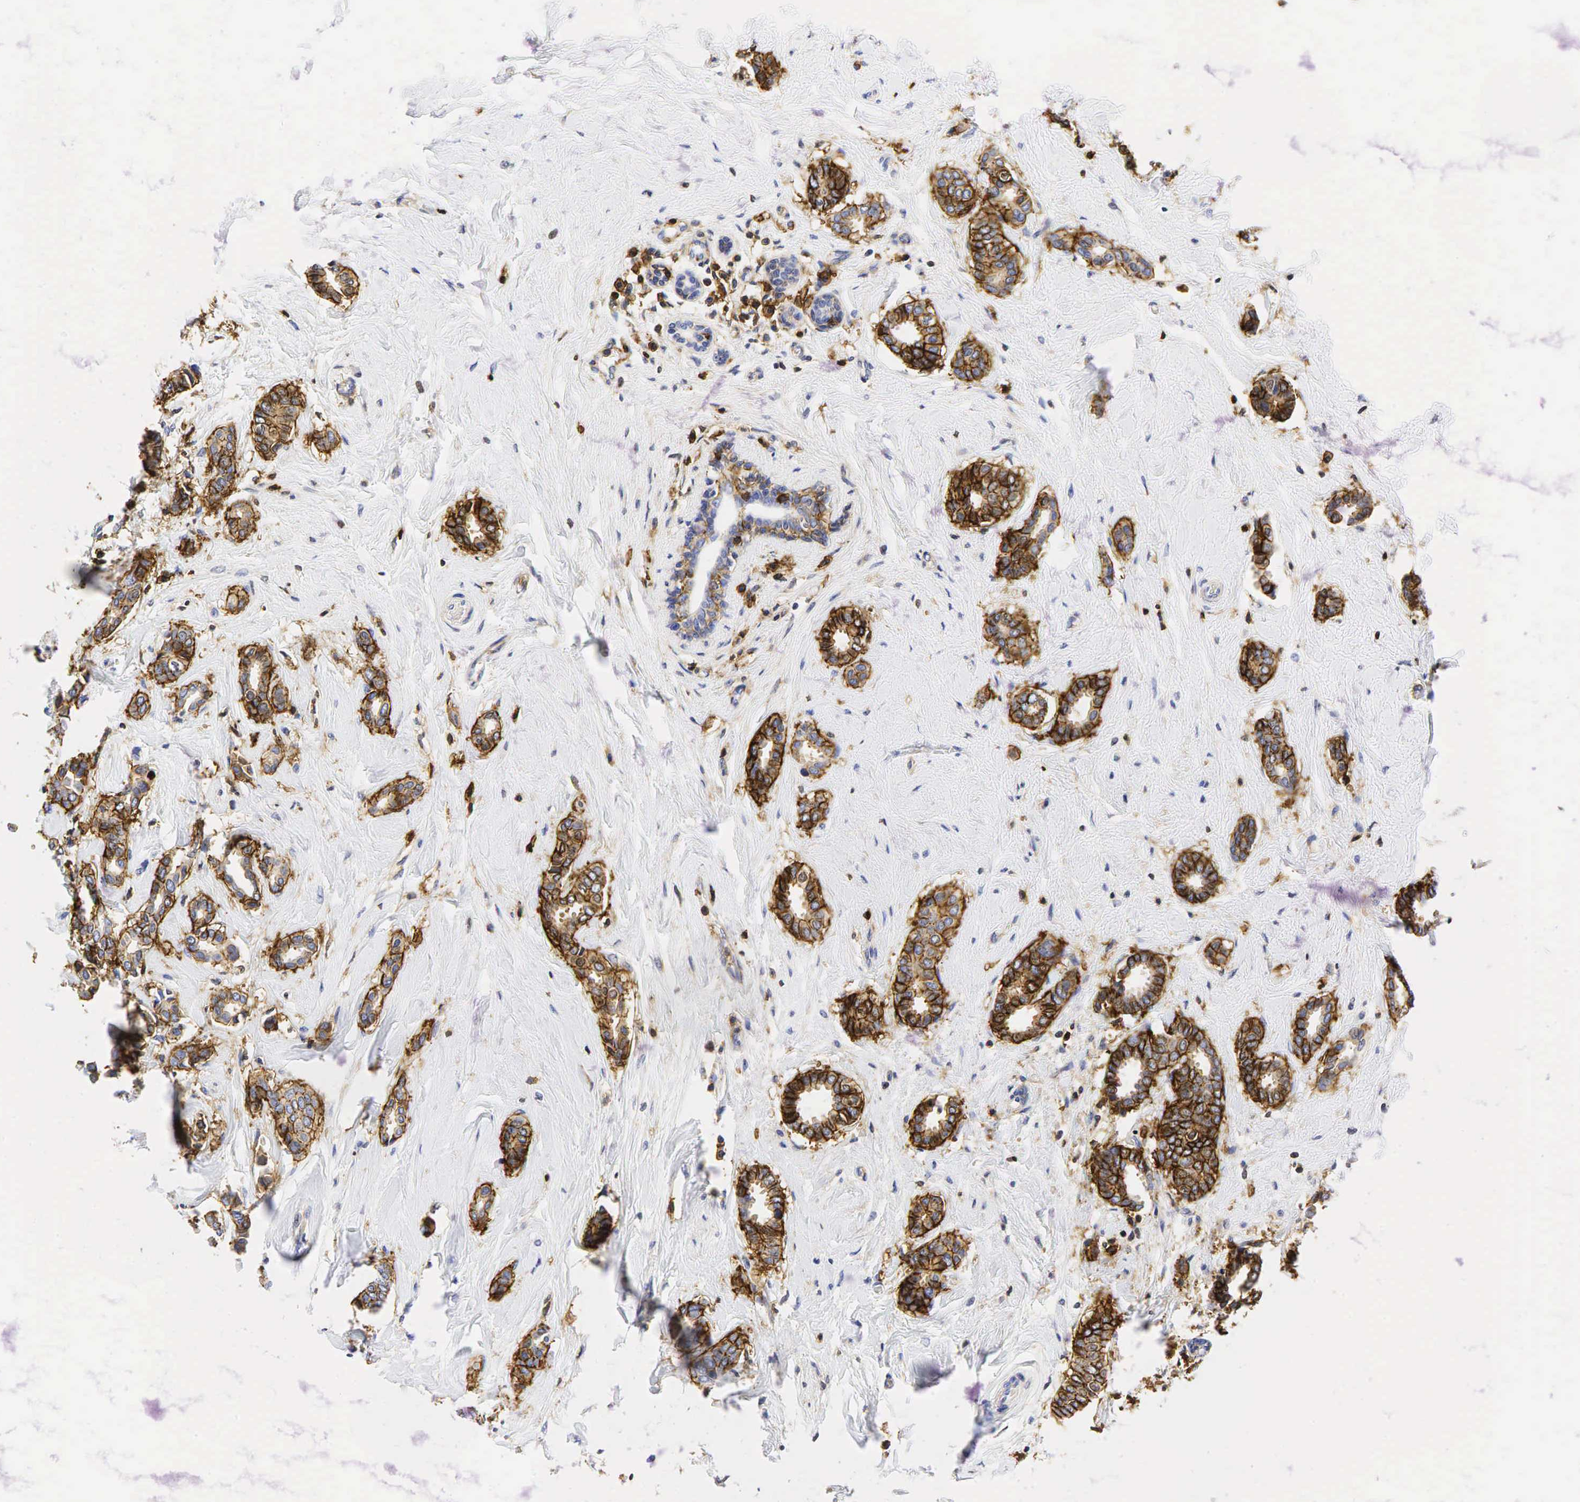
{"staining": {"intensity": "strong", "quantity": ">75%", "location": "cytoplasmic/membranous"}, "tissue": "breast cancer", "cell_type": "Tumor cells", "image_type": "cancer", "snomed": [{"axis": "morphology", "description": "Duct carcinoma"}, {"axis": "topography", "description": "Breast"}], "caption": "Protein staining displays strong cytoplasmic/membranous expression in about >75% of tumor cells in breast cancer (infiltrating ductal carcinoma).", "gene": "CD44", "patient": {"sex": "female", "age": 50}}